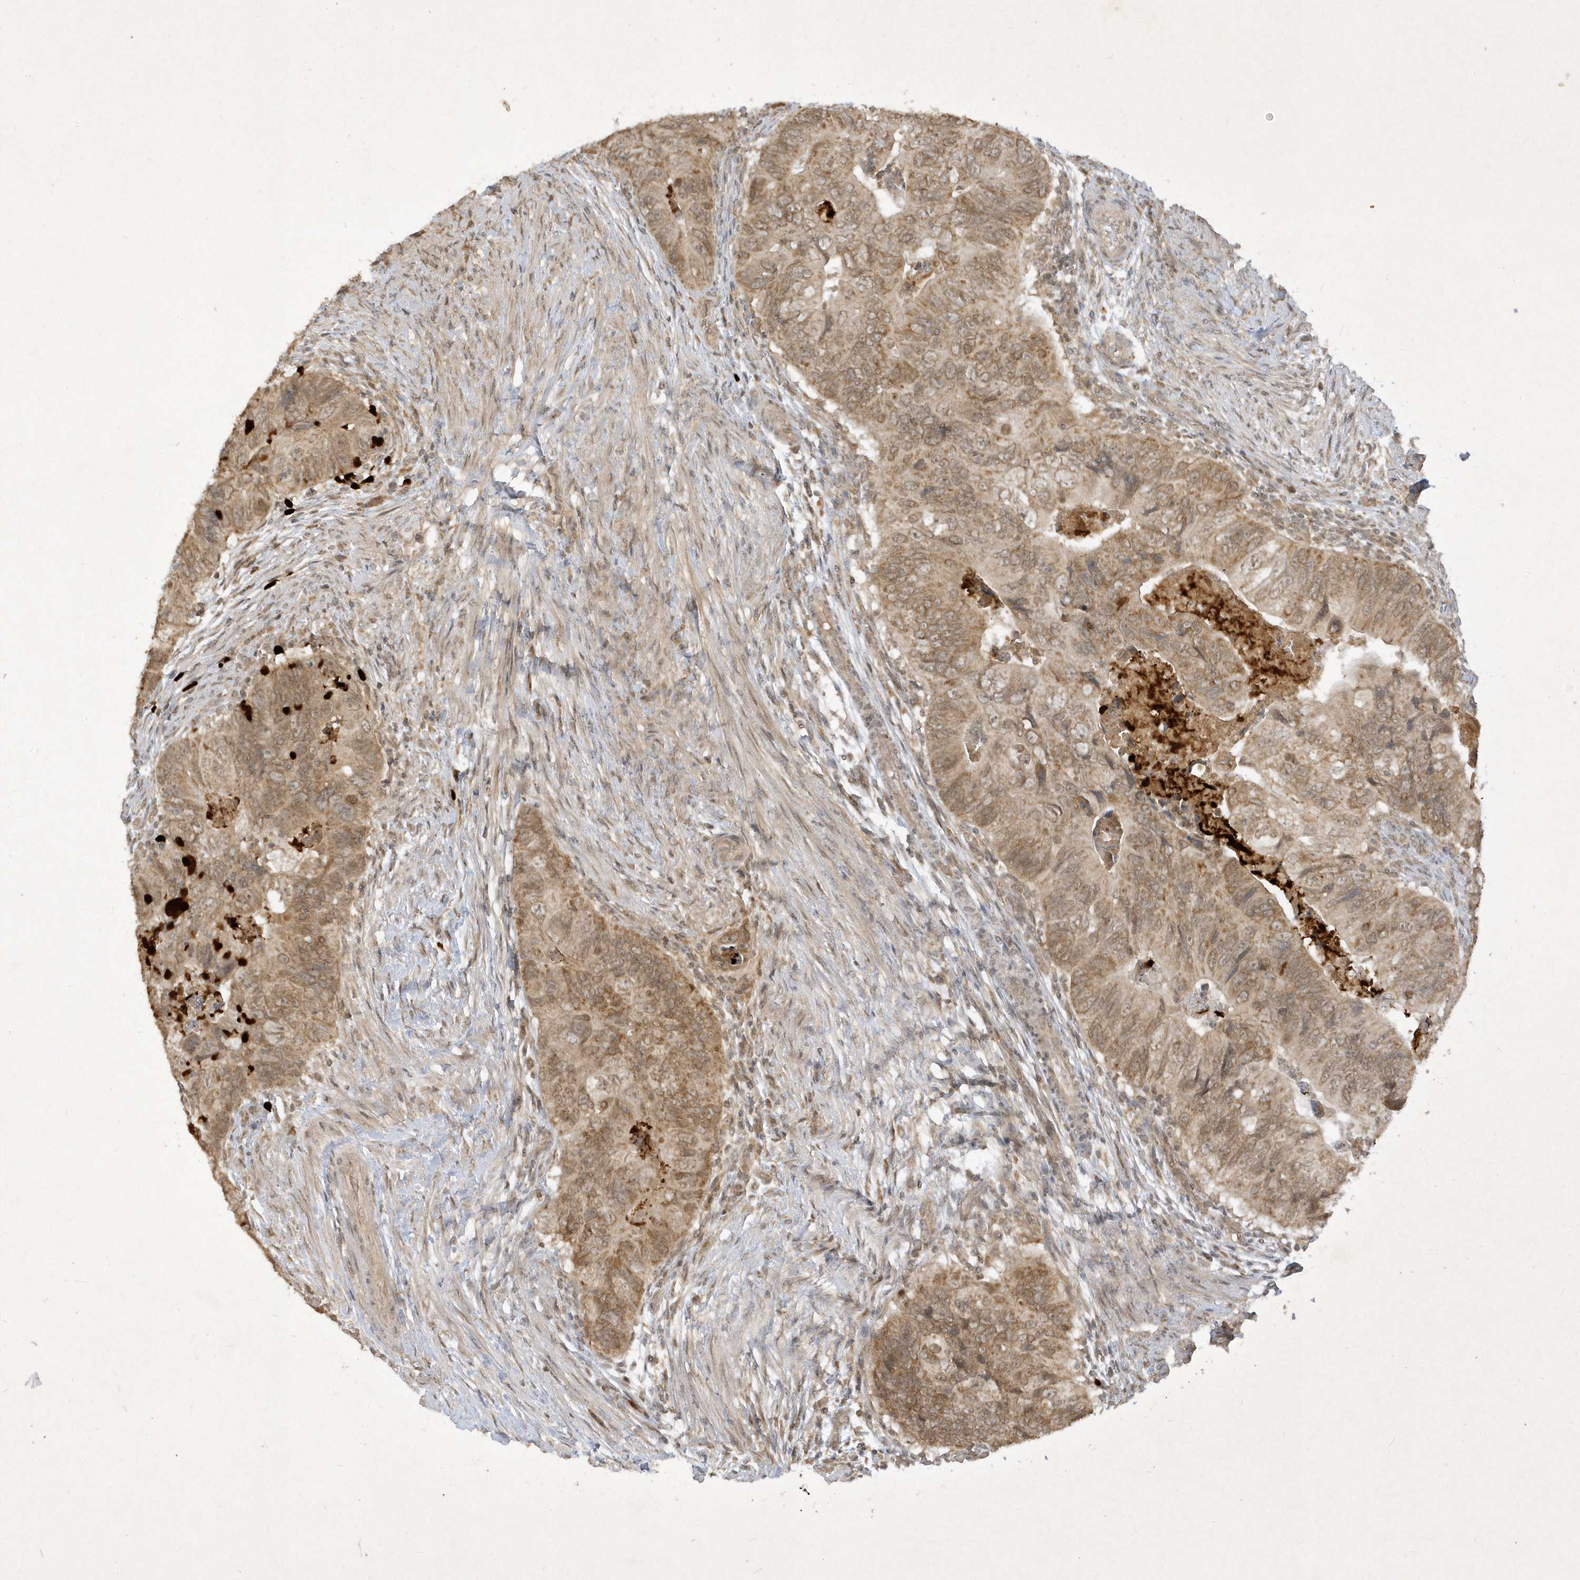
{"staining": {"intensity": "moderate", "quantity": ">75%", "location": "cytoplasmic/membranous,nuclear"}, "tissue": "colorectal cancer", "cell_type": "Tumor cells", "image_type": "cancer", "snomed": [{"axis": "morphology", "description": "Adenocarcinoma, NOS"}, {"axis": "topography", "description": "Rectum"}], "caption": "IHC photomicrograph of adenocarcinoma (colorectal) stained for a protein (brown), which shows medium levels of moderate cytoplasmic/membranous and nuclear positivity in approximately >75% of tumor cells.", "gene": "ZNF213", "patient": {"sex": "male", "age": 63}}